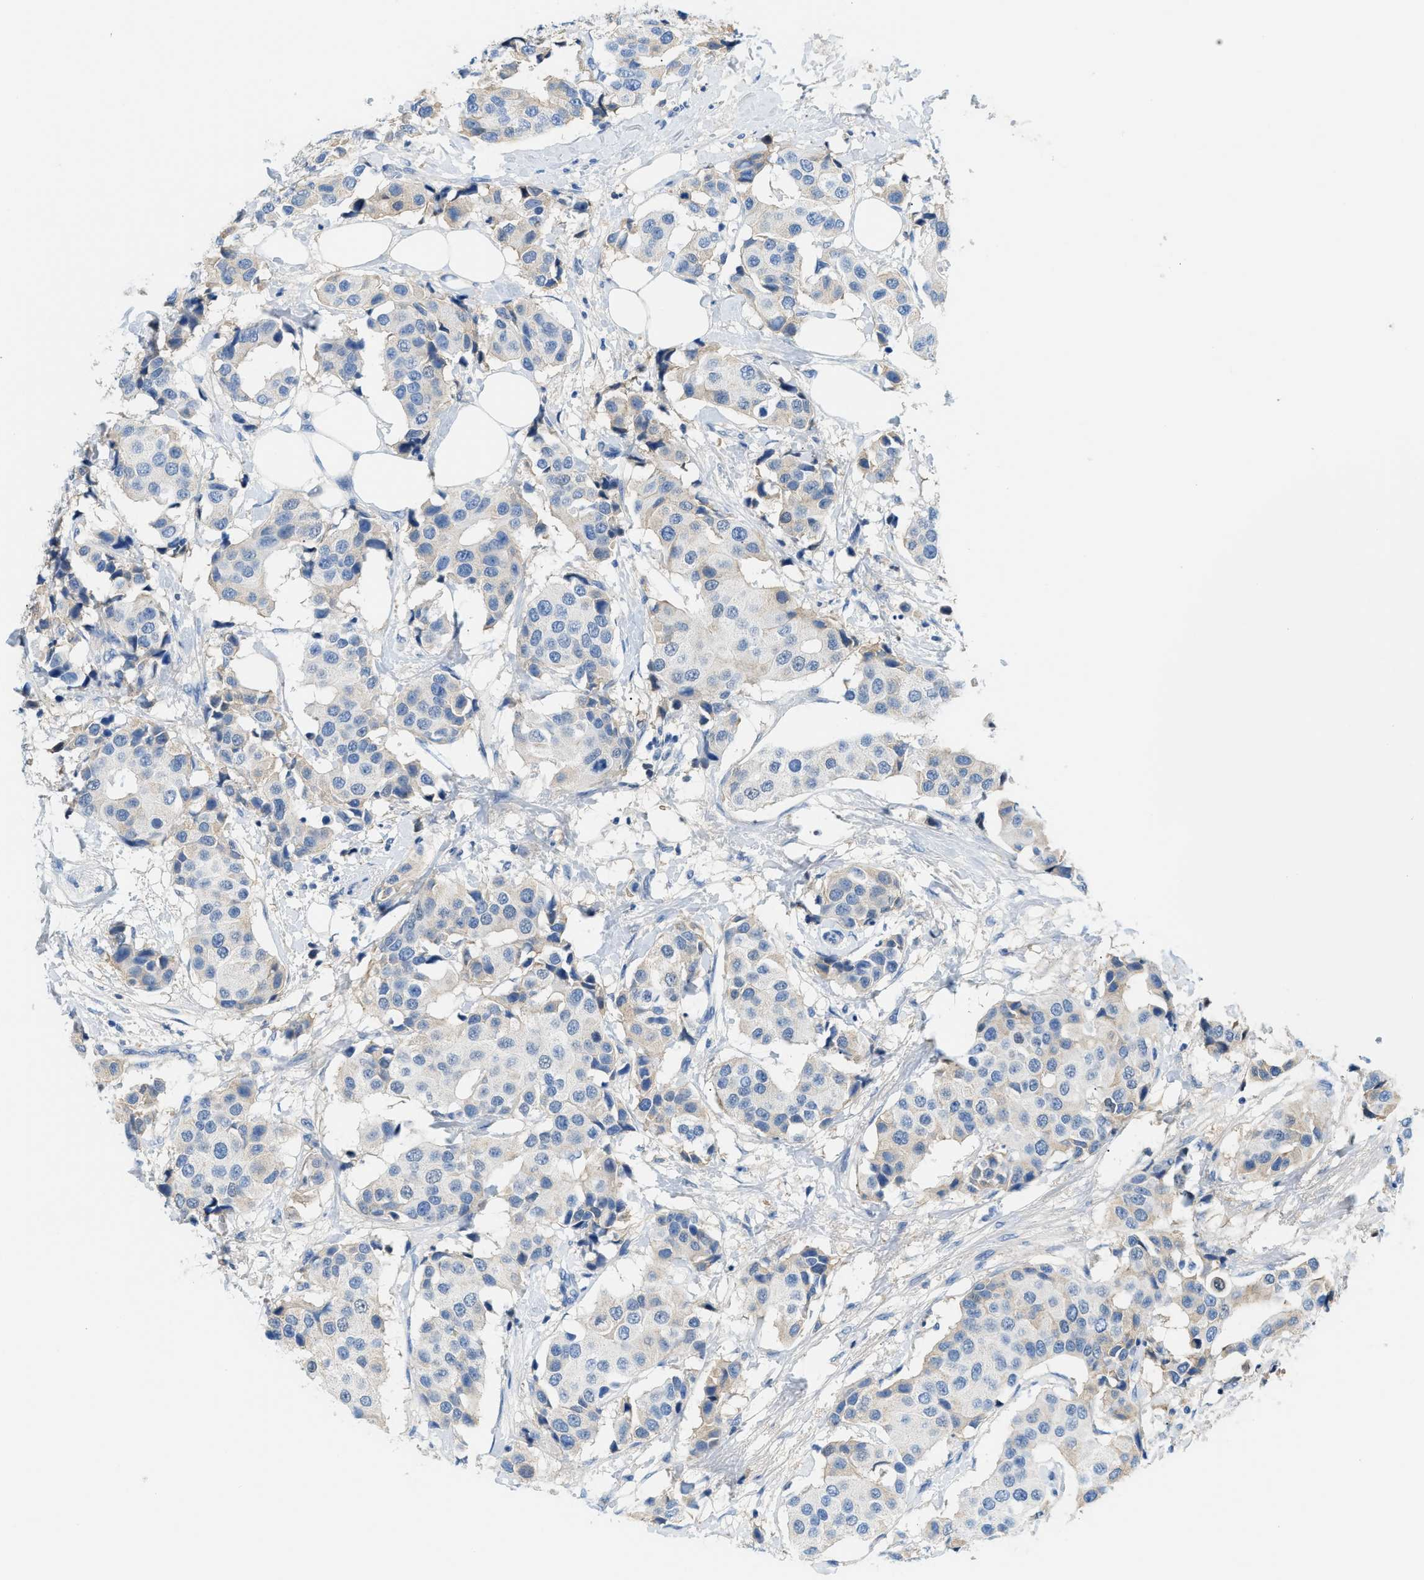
{"staining": {"intensity": "moderate", "quantity": "<25%", "location": "cytoplasmic/membranous"}, "tissue": "breast cancer", "cell_type": "Tumor cells", "image_type": "cancer", "snomed": [{"axis": "morphology", "description": "Normal tissue, NOS"}, {"axis": "morphology", "description": "Duct carcinoma"}, {"axis": "topography", "description": "Breast"}], "caption": "Tumor cells reveal low levels of moderate cytoplasmic/membranous positivity in about <25% of cells in human breast cancer.", "gene": "CFI", "patient": {"sex": "female", "age": 39}}